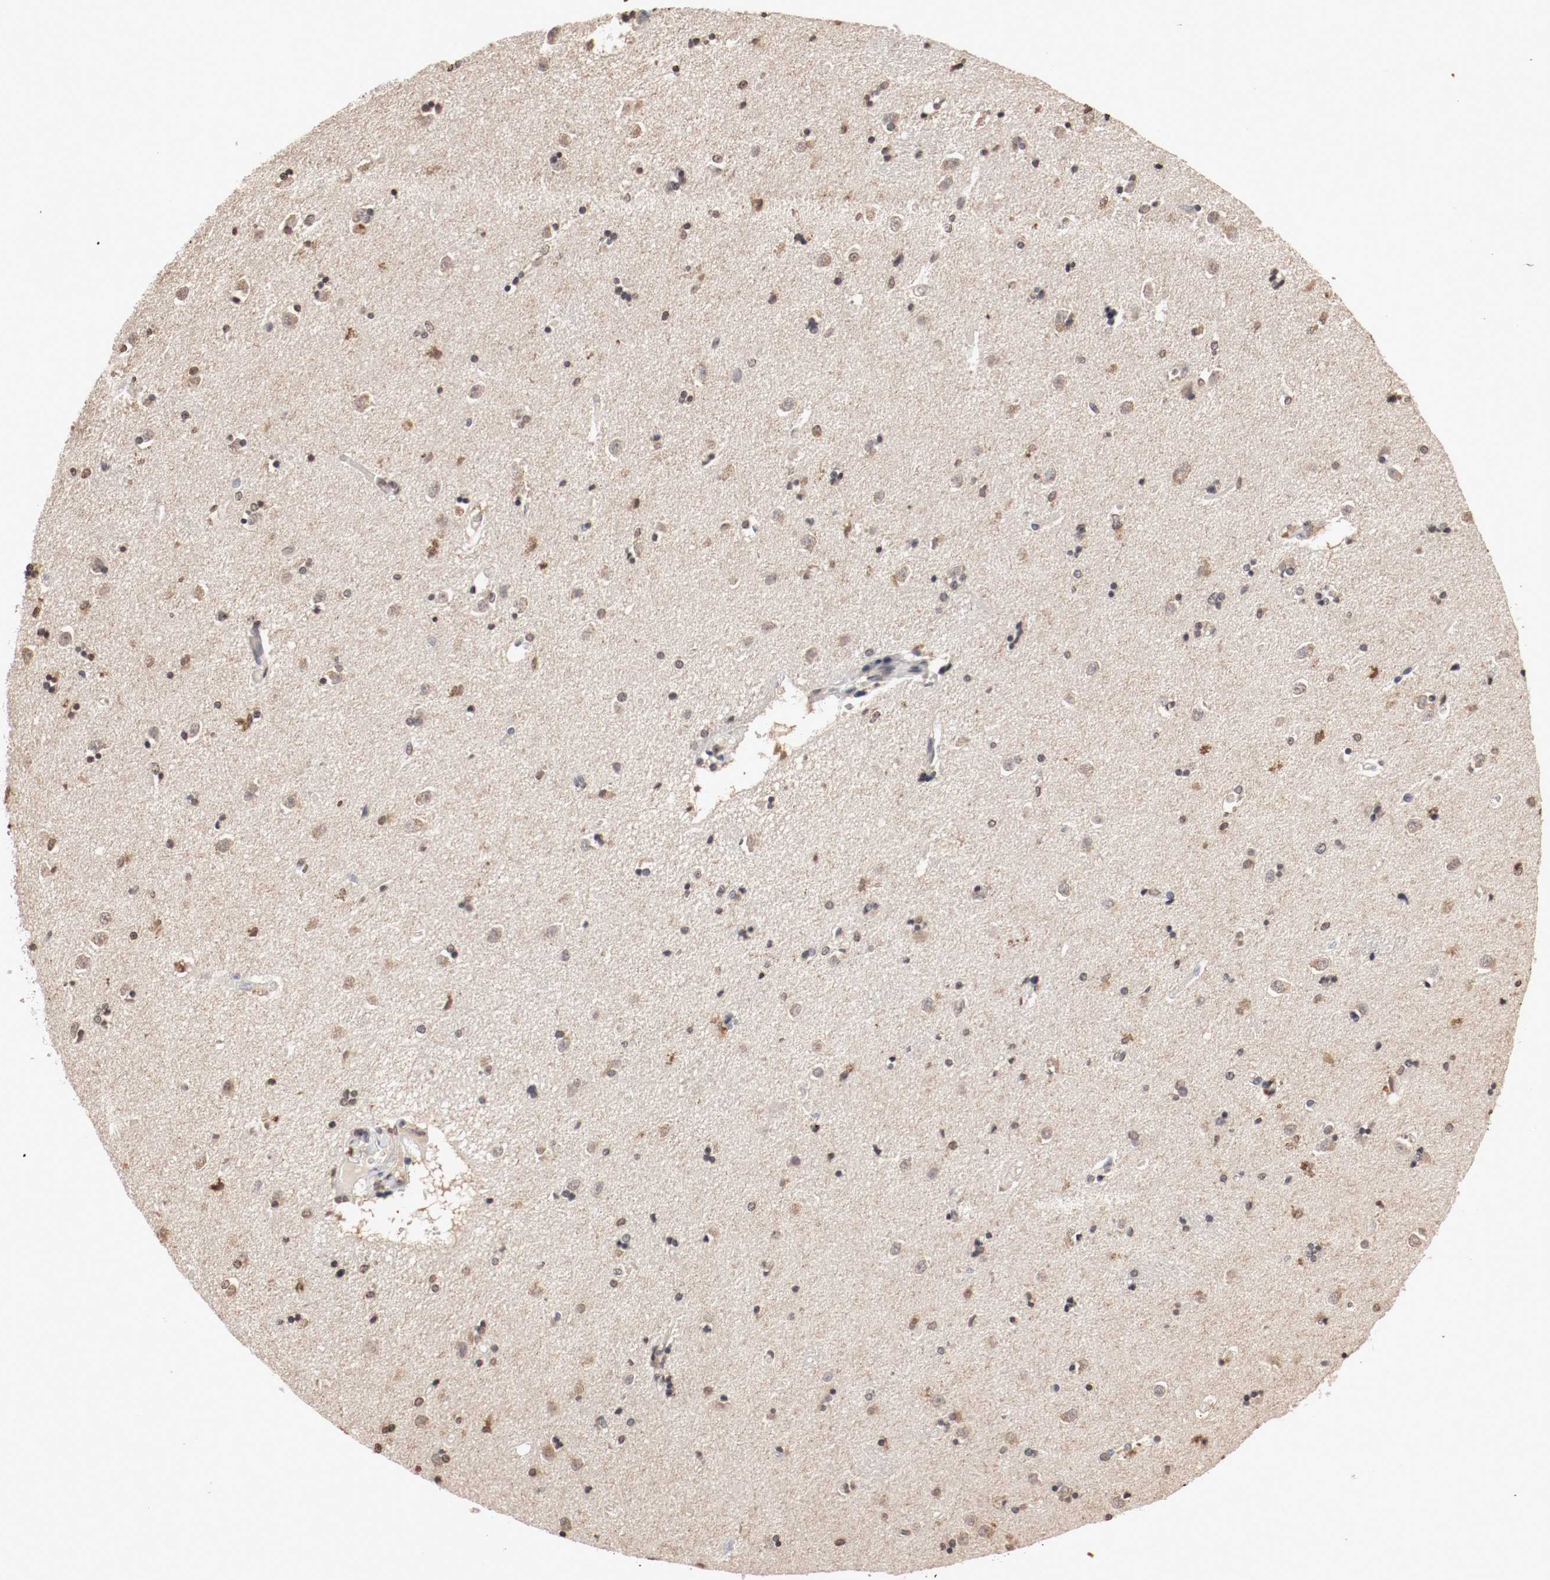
{"staining": {"intensity": "weak", "quantity": "25%-75%", "location": "nuclear"}, "tissue": "caudate", "cell_type": "Glial cells", "image_type": "normal", "snomed": [{"axis": "morphology", "description": "Normal tissue, NOS"}, {"axis": "topography", "description": "Lateral ventricle wall"}], "caption": "The immunohistochemical stain shows weak nuclear staining in glial cells of benign caudate. (brown staining indicates protein expression, while blue staining denotes nuclei).", "gene": "WASL", "patient": {"sex": "female", "age": 54}}